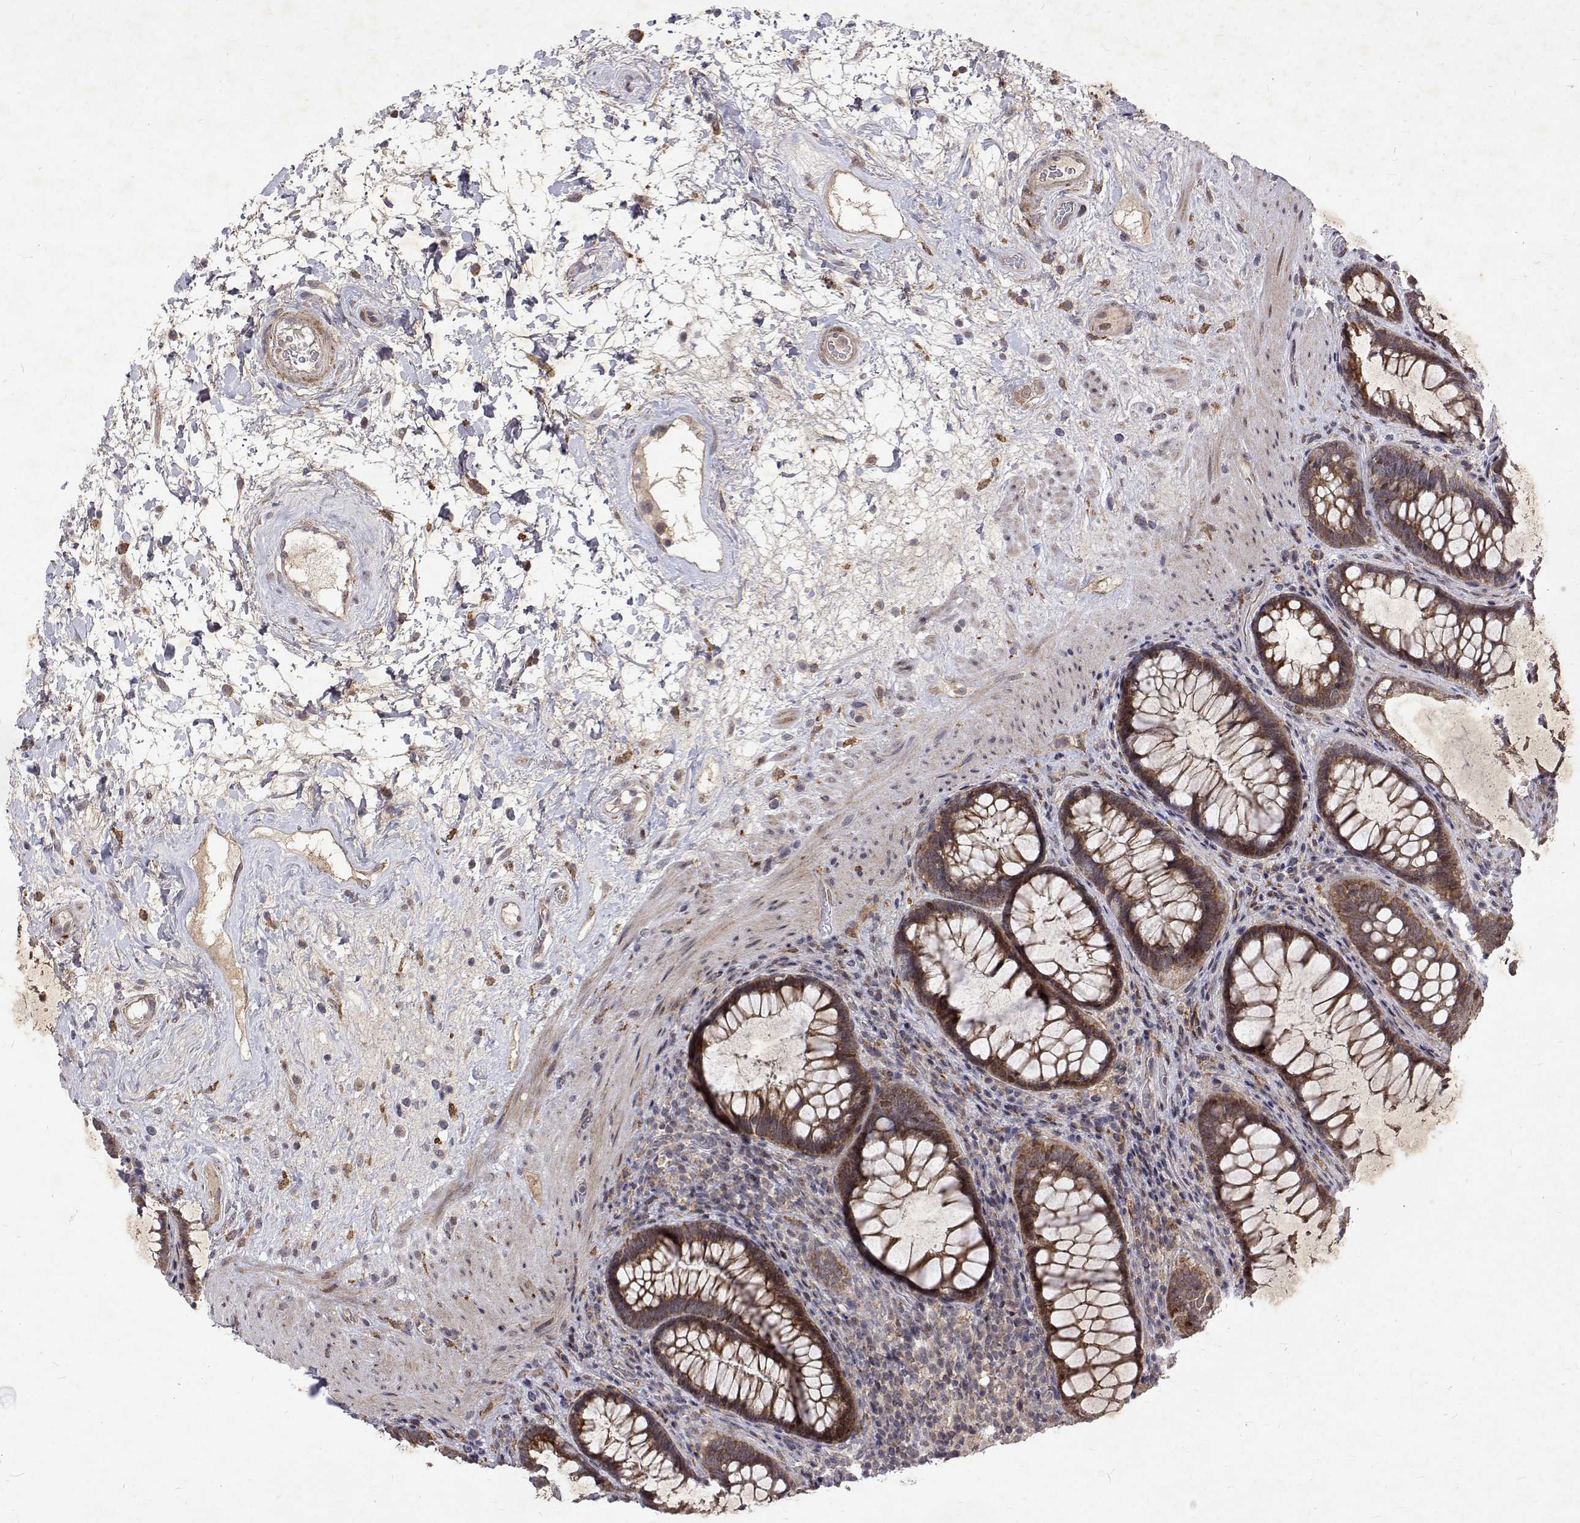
{"staining": {"intensity": "moderate", "quantity": ">75%", "location": "cytoplasmic/membranous"}, "tissue": "rectum", "cell_type": "Glandular cells", "image_type": "normal", "snomed": [{"axis": "morphology", "description": "Normal tissue, NOS"}, {"axis": "topography", "description": "Rectum"}], "caption": "Normal rectum shows moderate cytoplasmic/membranous staining in approximately >75% of glandular cells.", "gene": "ALKBH8", "patient": {"sex": "male", "age": 72}}